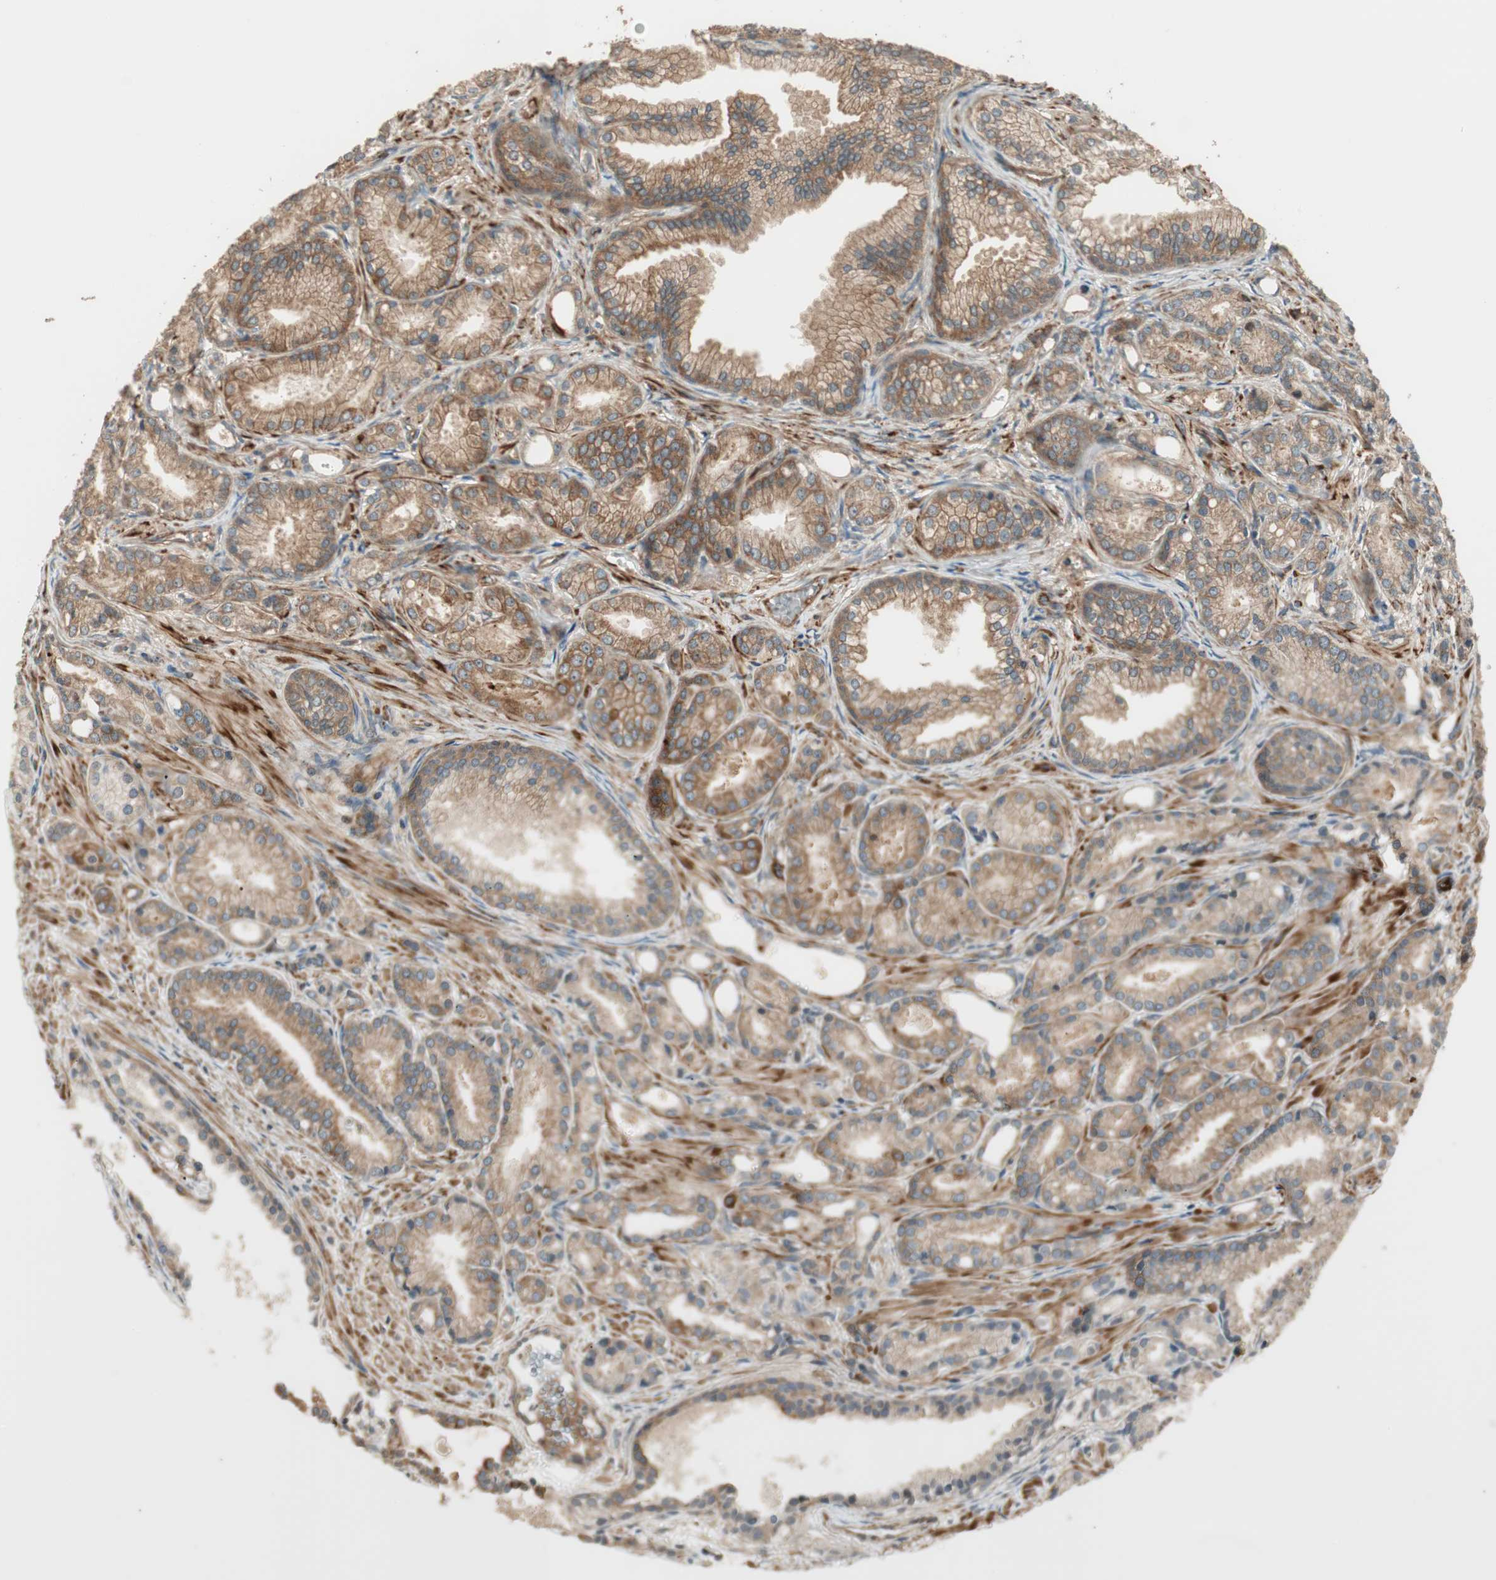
{"staining": {"intensity": "moderate", "quantity": ">75%", "location": "cytoplasmic/membranous"}, "tissue": "prostate cancer", "cell_type": "Tumor cells", "image_type": "cancer", "snomed": [{"axis": "morphology", "description": "Adenocarcinoma, Low grade"}, {"axis": "topography", "description": "Prostate"}], "caption": "Protein staining by immunohistochemistry shows moderate cytoplasmic/membranous positivity in about >75% of tumor cells in prostate low-grade adenocarcinoma. (Brightfield microscopy of DAB IHC at high magnification).", "gene": "PFDN5", "patient": {"sex": "male", "age": 72}}